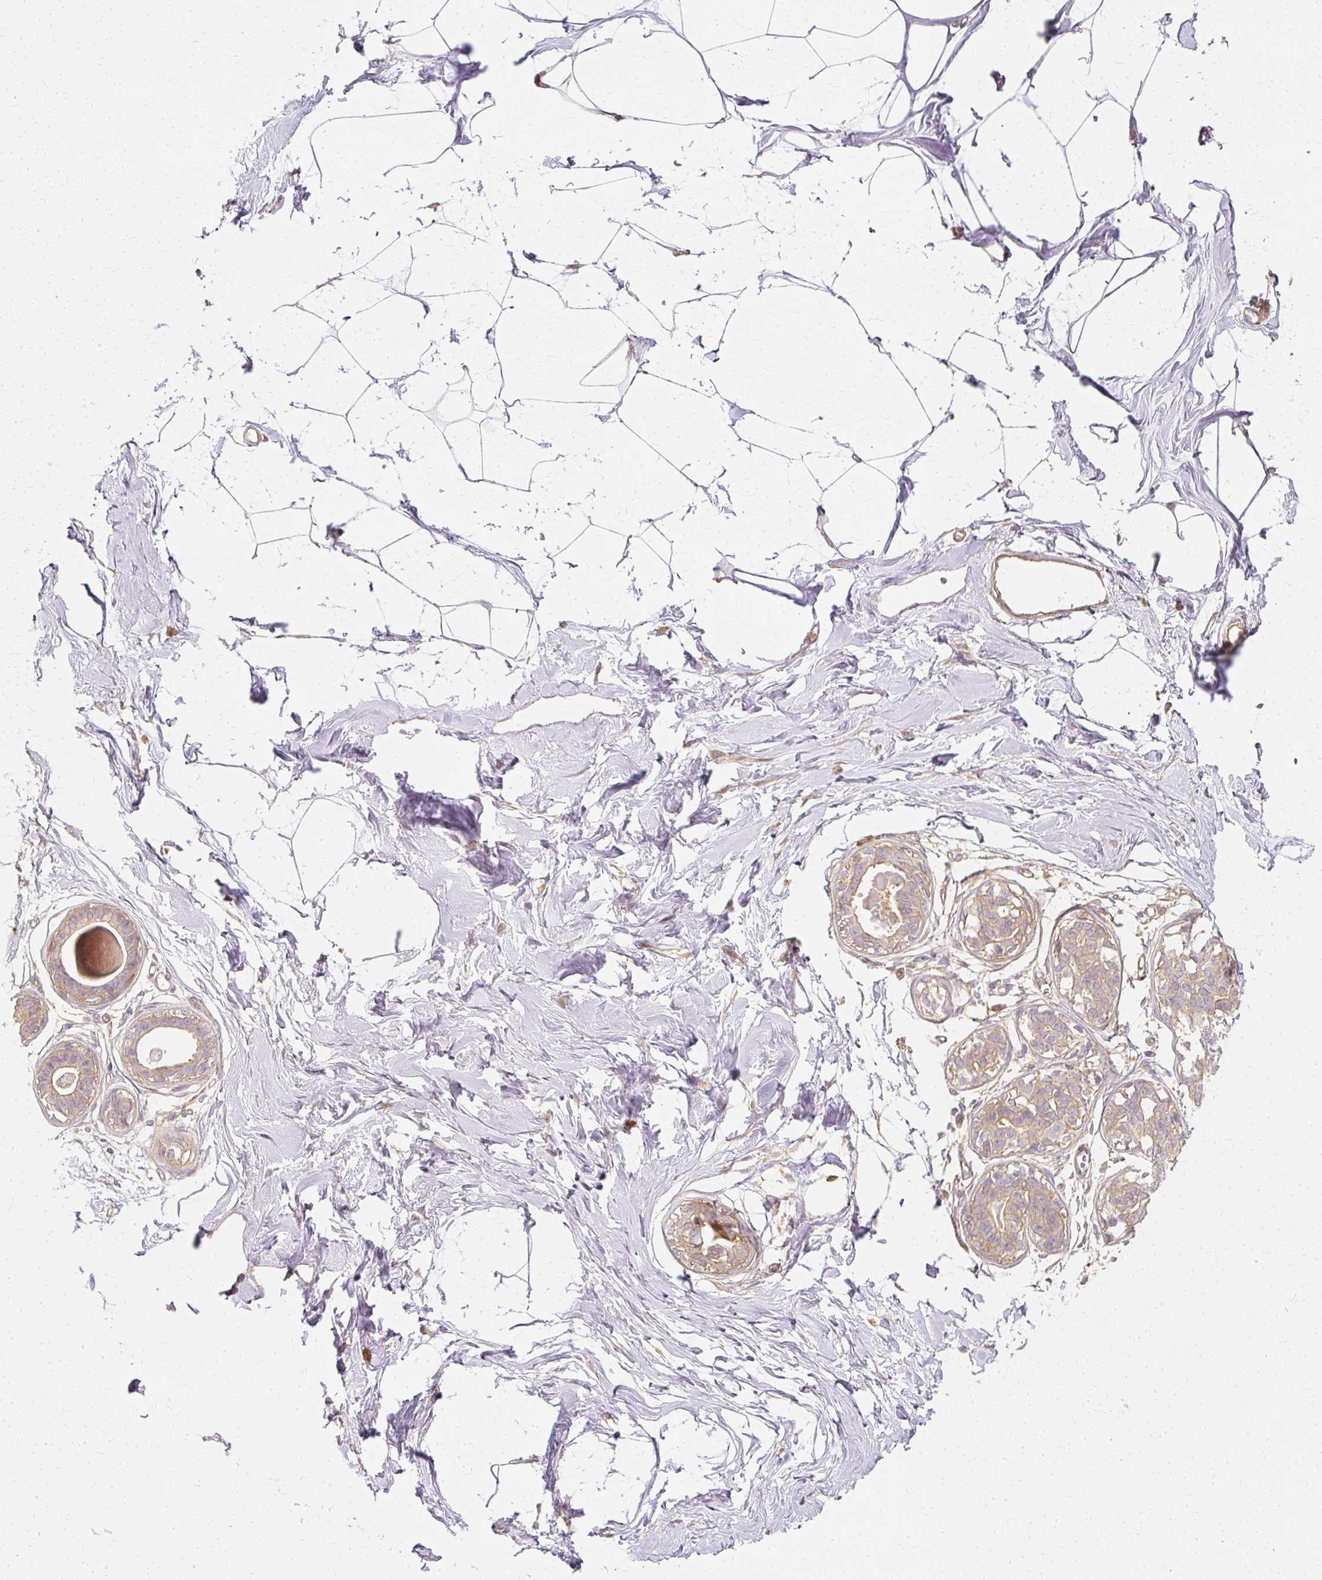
{"staining": {"intensity": "negative", "quantity": "none", "location": "none"}, "tissue": "breast", "cell_type": "Adipocytes", "image_type": "normal", "snomed": [{"axis": "morphology", "description": "Normal tissue, NOS"}, {"axis": "topography", "description": "Breast"}], "caption": "The immunohistochemistry photomicrograph has no significant expression in adipocytes of breast.", "gene": "GNAQ", "patient": {"sex": "female", "age": 45}}